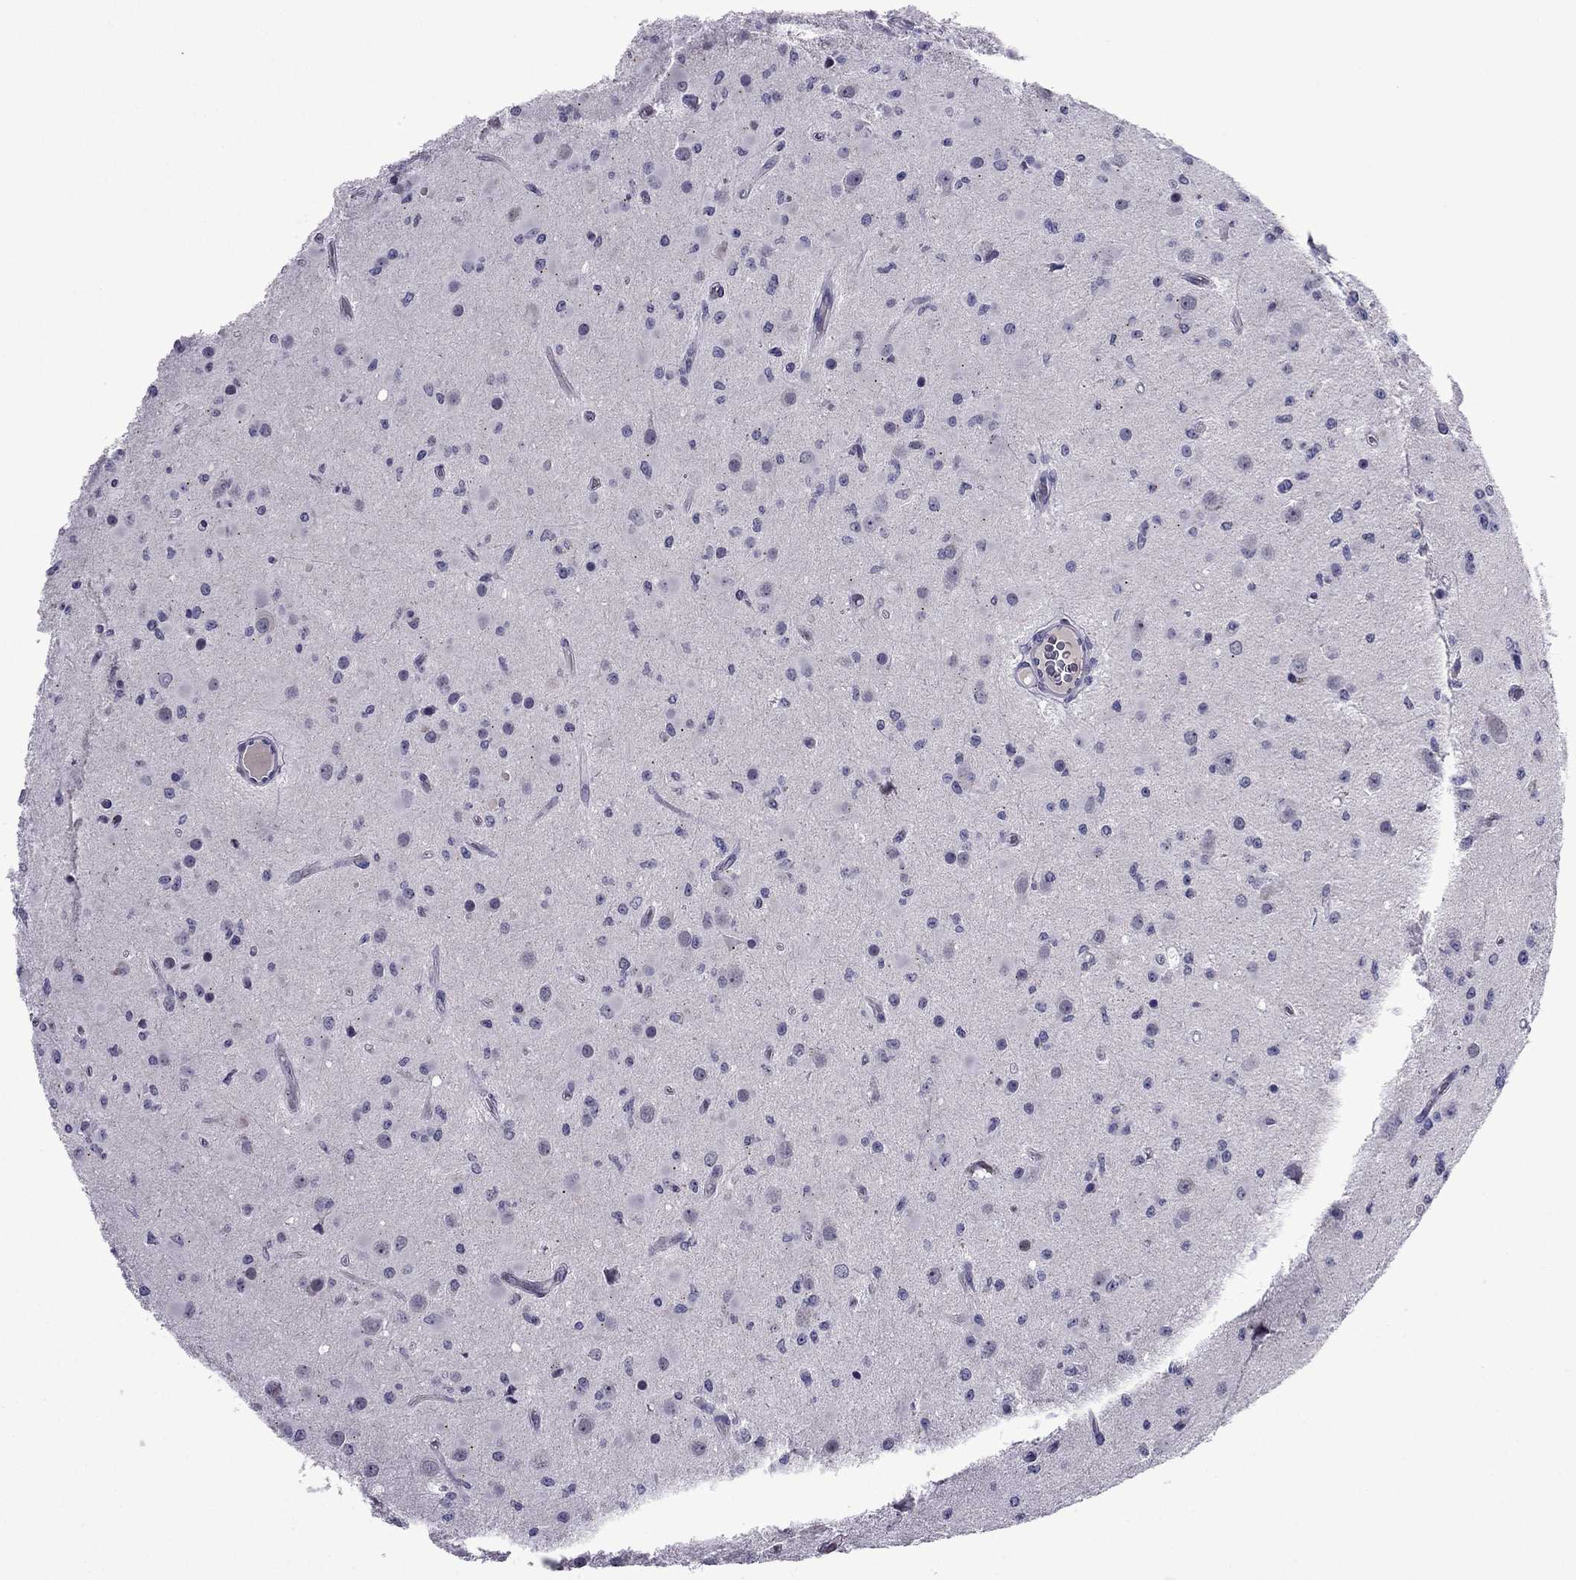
{"staining": {"intensity": "negative", "quantity": "none", "location": "none"}, "tissue": "glioma", "cell_type": "Tumor cells", "image_type": "cancer", "snomed": [{"axis": "morphology", "description": "Glioma, malignant, Low grade"}, {"axis": "topography", "description": "Brain"}], "caption": "This is an IHC micrograph of human malignant glioma (low-grade). There is no expression in tumor cells.", "gene": "MYBPH", "patient": {"sex": "female", "age": 45}}